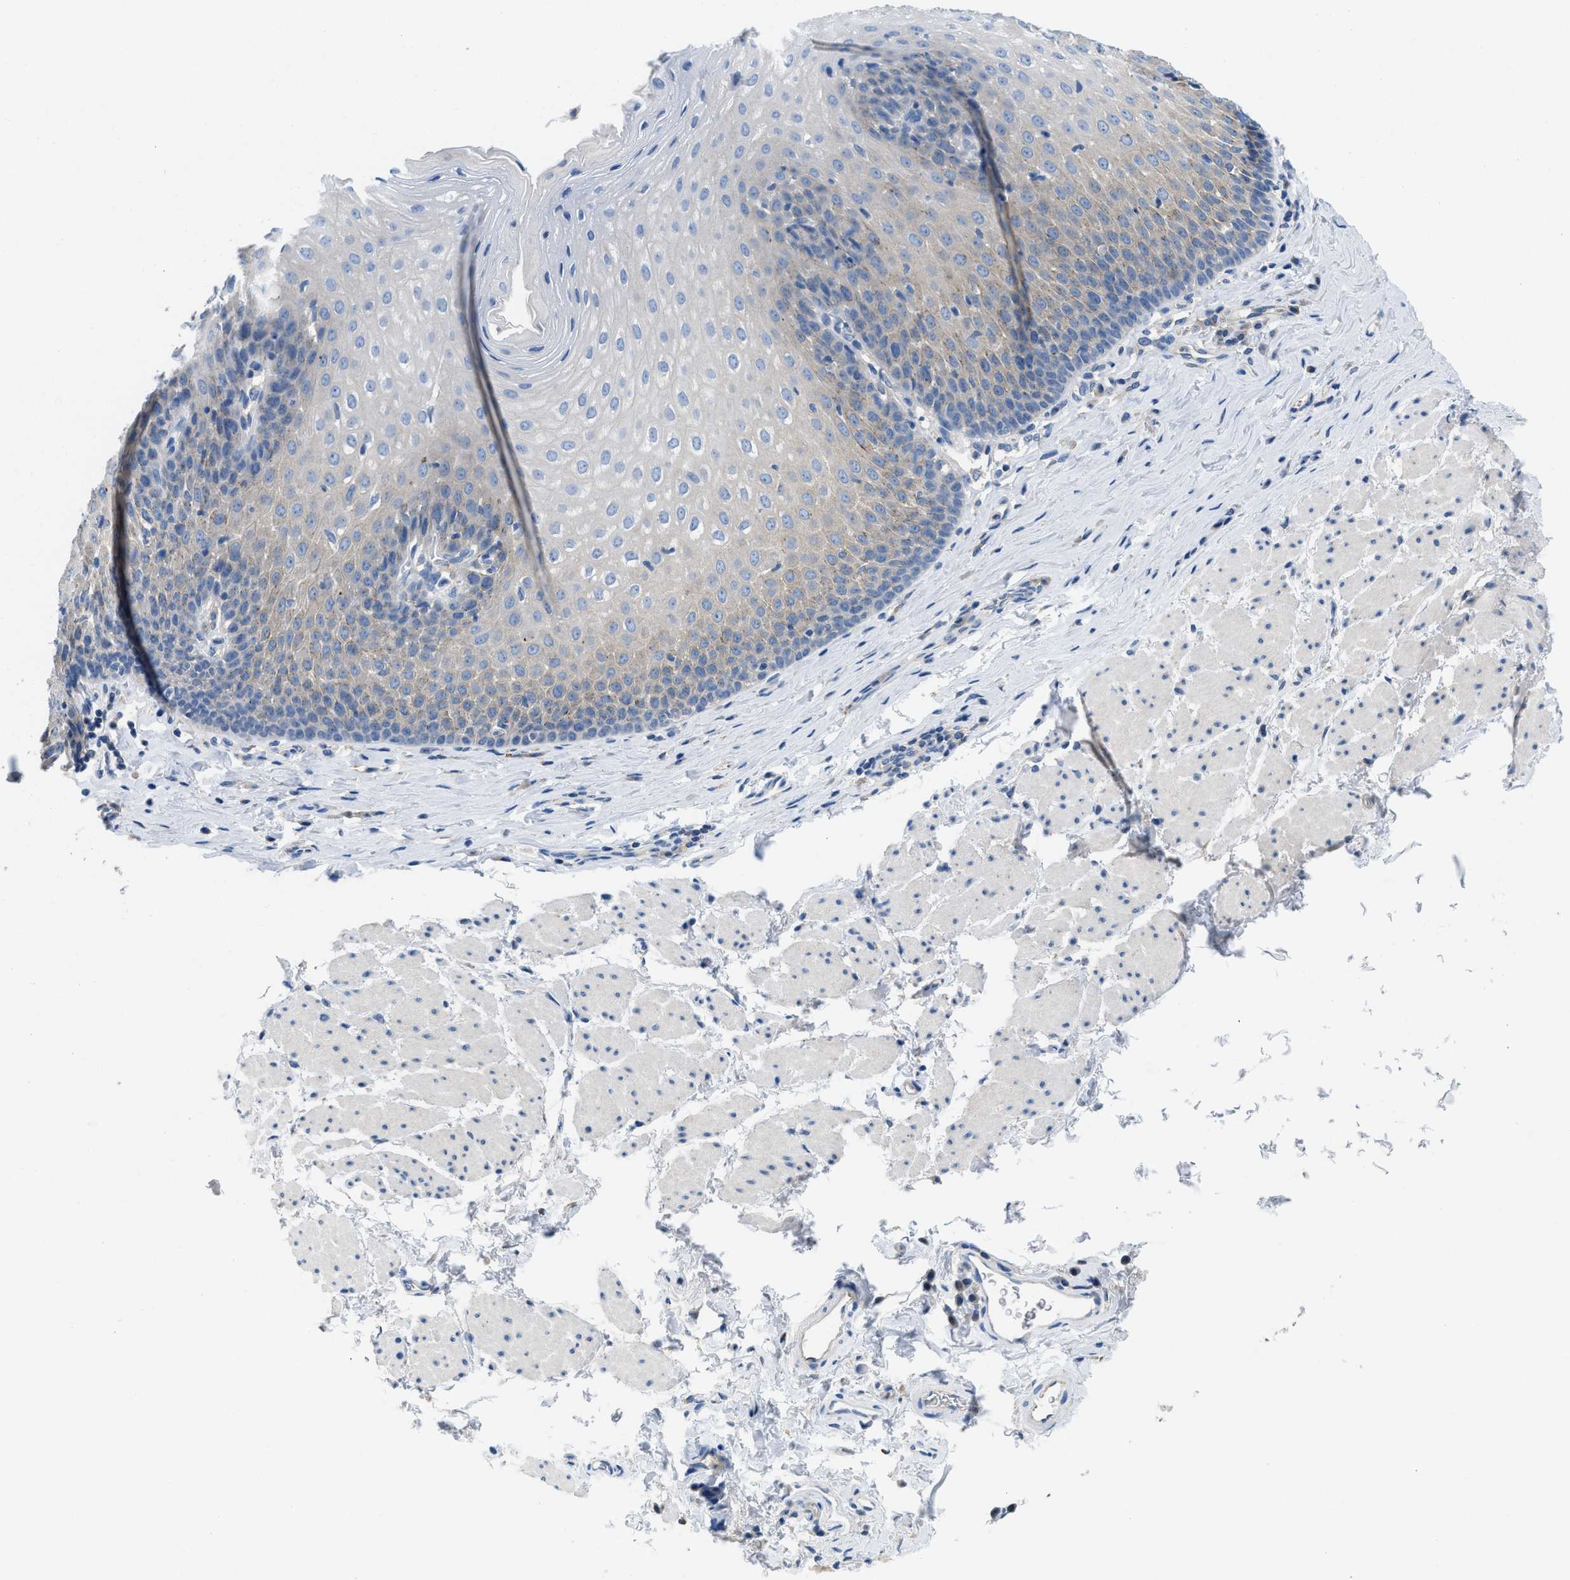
{"staining": {"intensity": "moderate", "quantity": "<25%", "location": "cytoplasmic/membranous"}, "tissue": "esophagus", "cell_type": "Squamous epithelial cells", "image_type": "normal", "snomed": [{"axis": "morphology", "description": "Normal tissue, NOS"}, {"axis": "topography", "description": "Esophagus"}], "caption": "Unremarkable esophagus was stained to show a protein in brown. There is low levels of moderate cytoplasmic/membranous staining in approximately <25% of squamous epithelial cells.", "gene": "BNC2", "patient": {"sex": "female", "age": 61}}